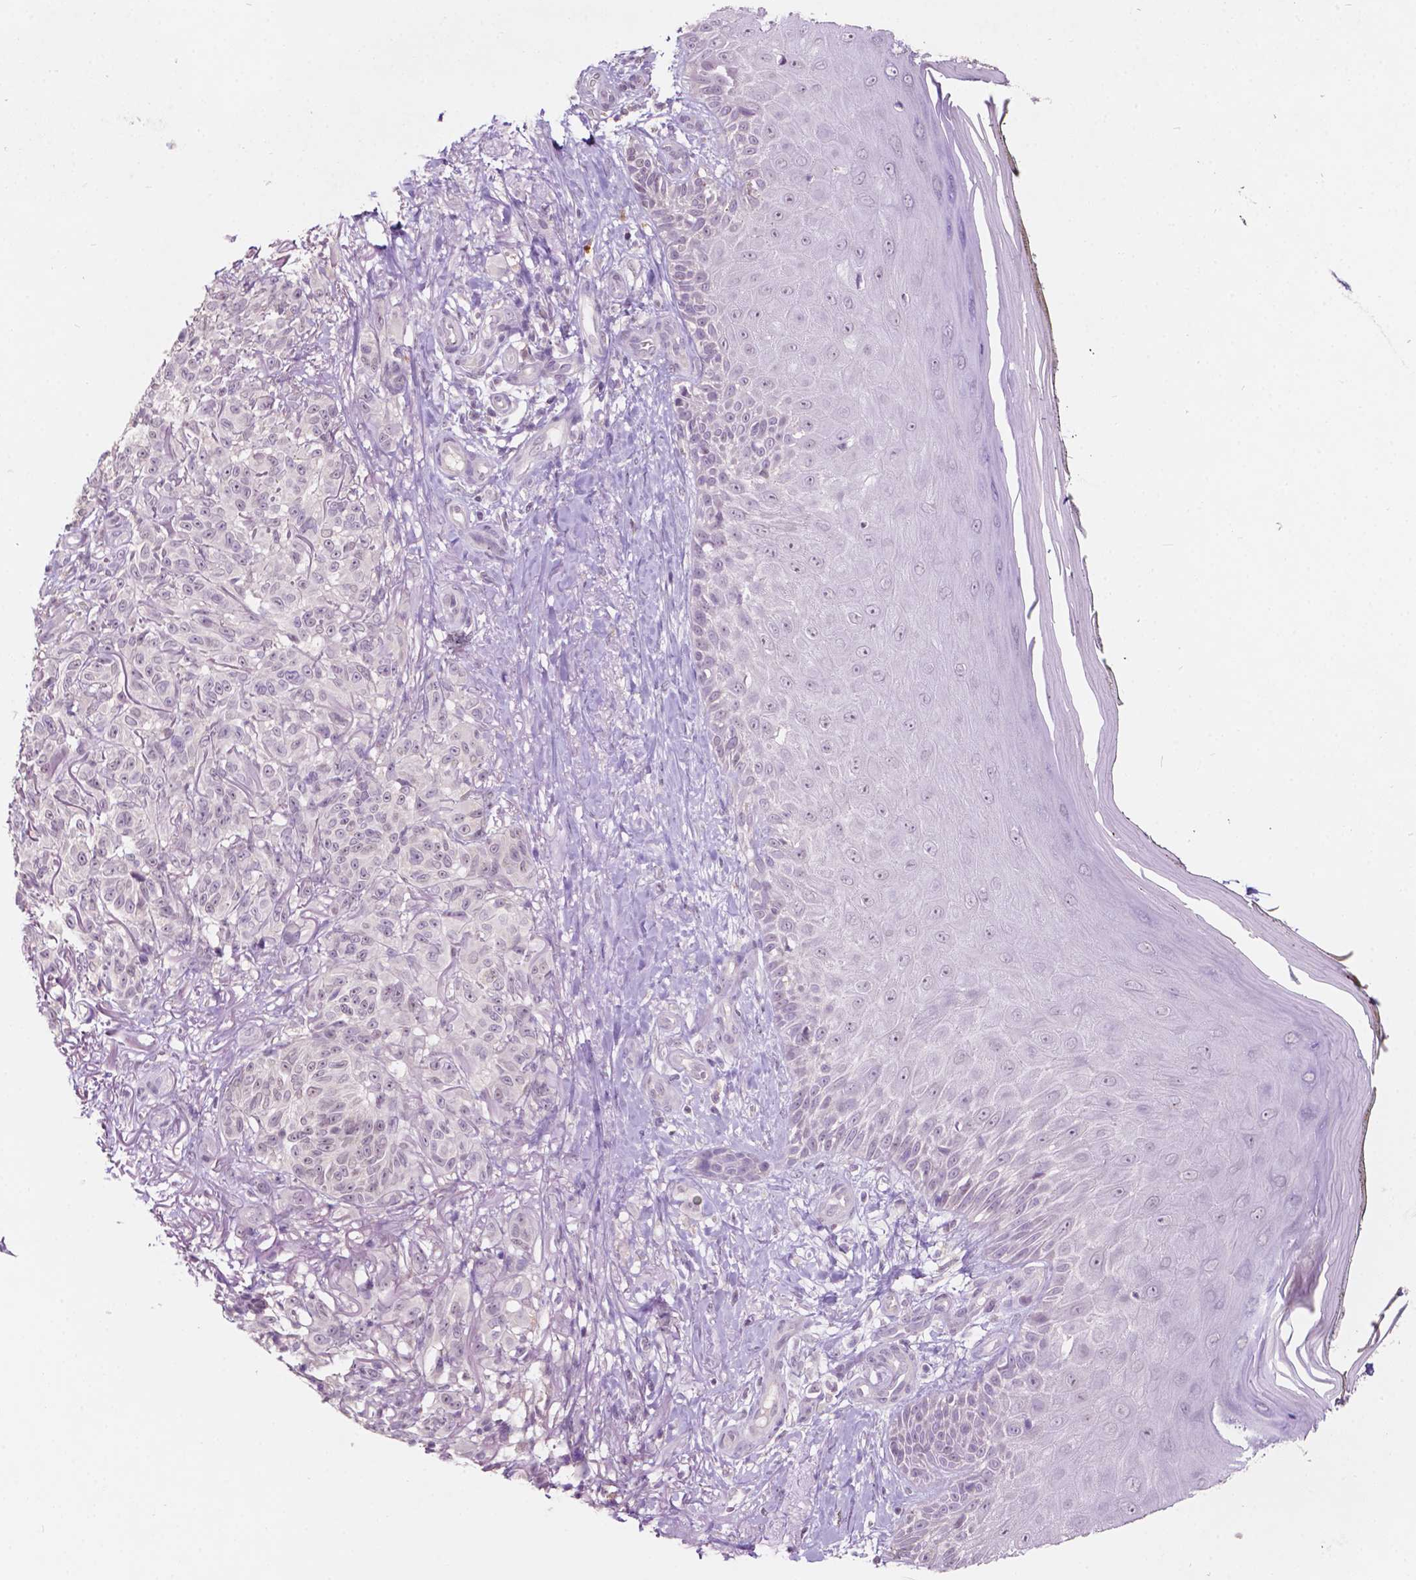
{"staining": {"intensity": "negative", "quantity": "none", "location": "none"}, "tissue": "melanoma", "cell_type": "Tumor cells", "image_type": "cancer", "snomed": [{"axis": "morphology", "description": "Malignant melanoma, NOS"}, {"axis": "topography", "description": "Skin"}], "caption": "DAB immunohistochemical staining of malignant melanoma displays no significant staining in tumor cells. (Brightfield microscopy of DAB (3,3'-diaminobenzidine) immunohistochemistry at high magnification).", "gene": "TM6SF2", "patient": {"sex": "female", "age": 85}}